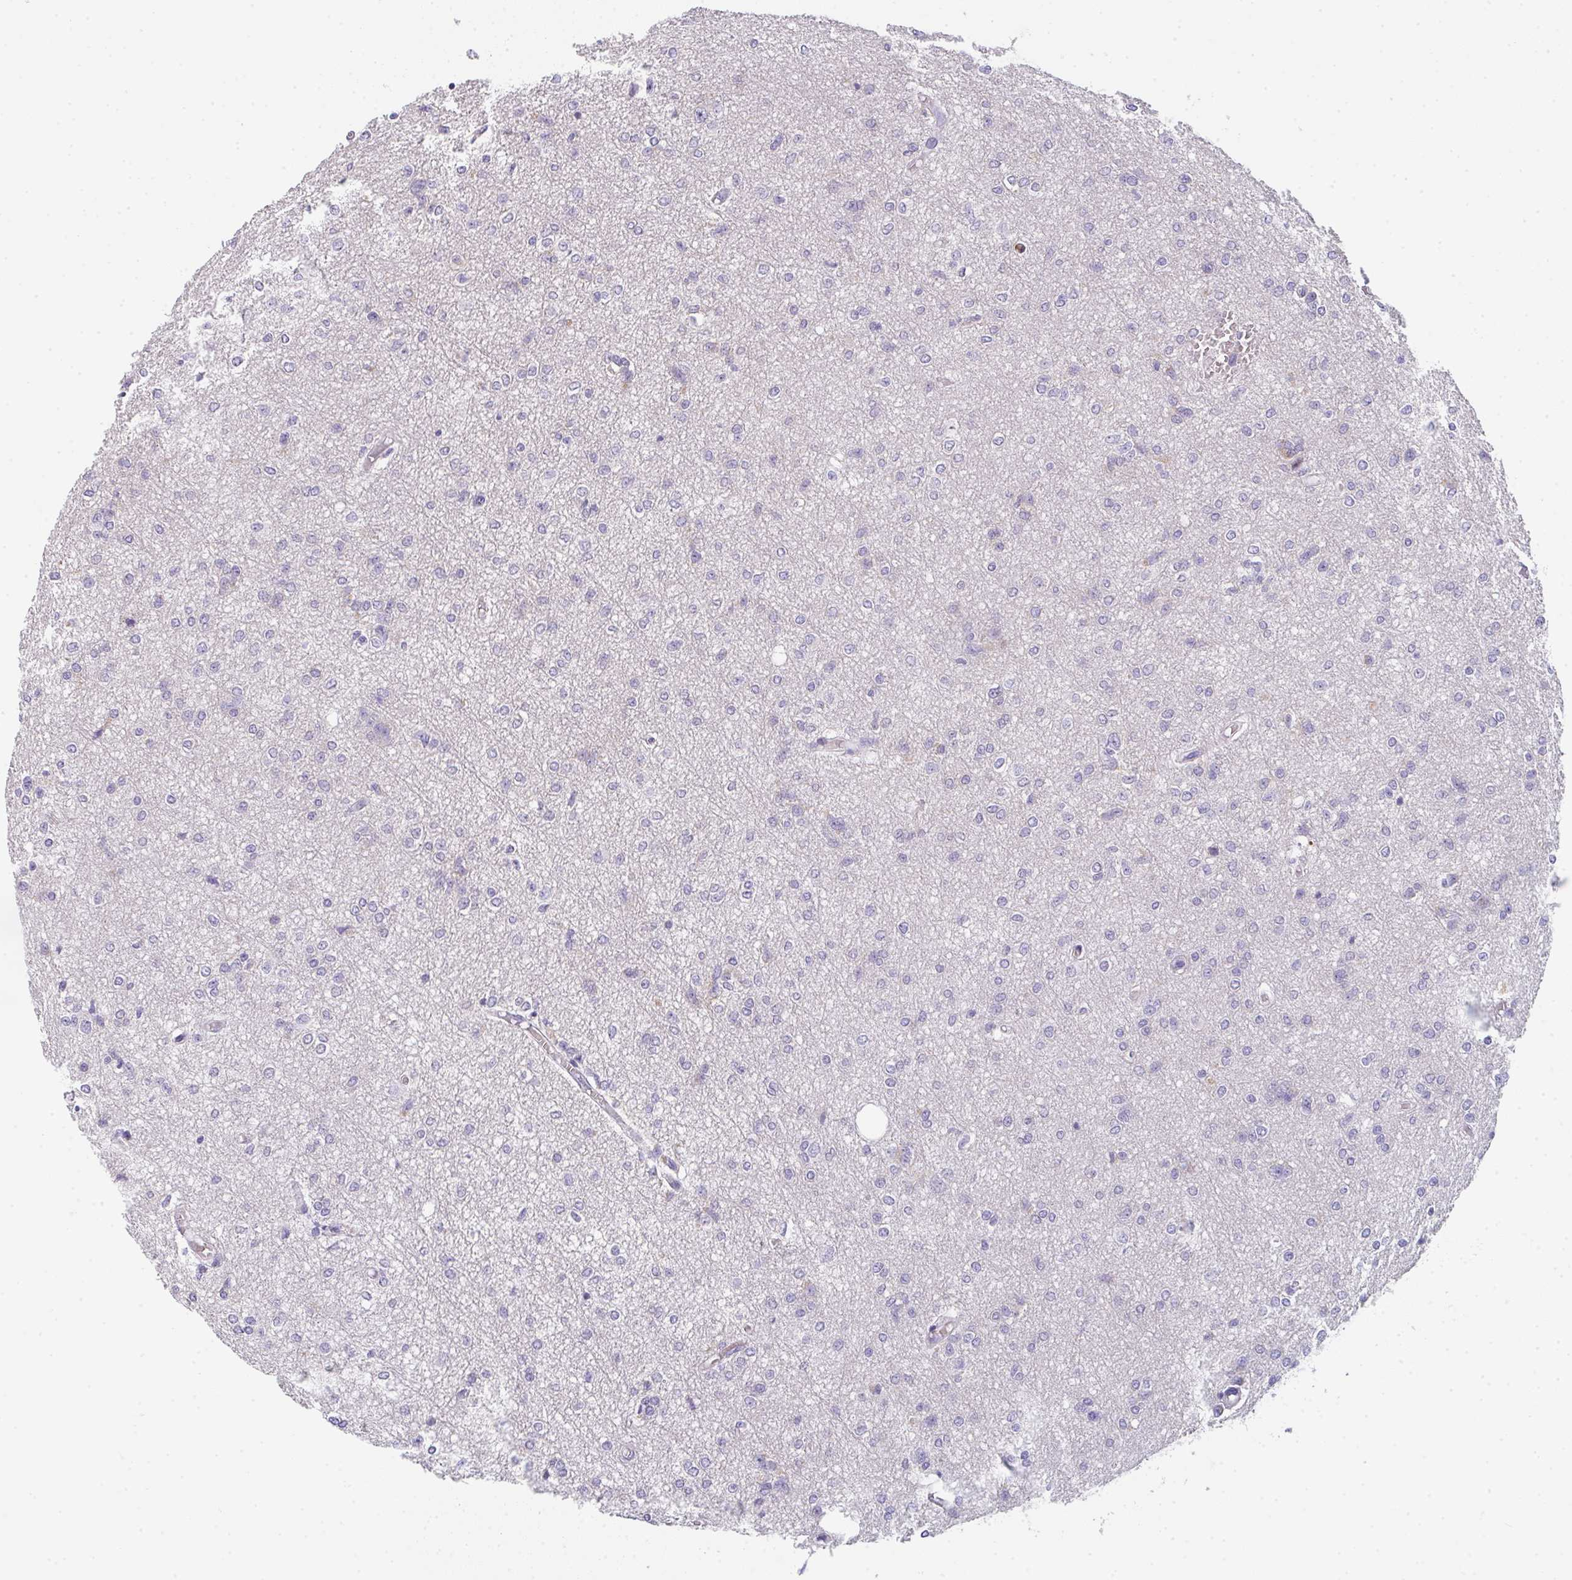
{"staining": {"intensity": "negative", "quantity": "none", "location": "none"}, "tissue": "glioma", "cell_type": "Tumor cells", "image_type": "cancer", "snomed": [{"axis": "morphology", "description": "Glioma, malignant, Low grade"}, {"axis": "topography", "description": "Brain"}], "caption": "This is a micrograph of immunohistochemistry staining of malignant low-grade glioma, which shows no positivity in tumor cells. (DAB IHC with hematoxylin counter stain).", "gene": "CACNA1S", "patient": {"sex": "male", "age": 26}}